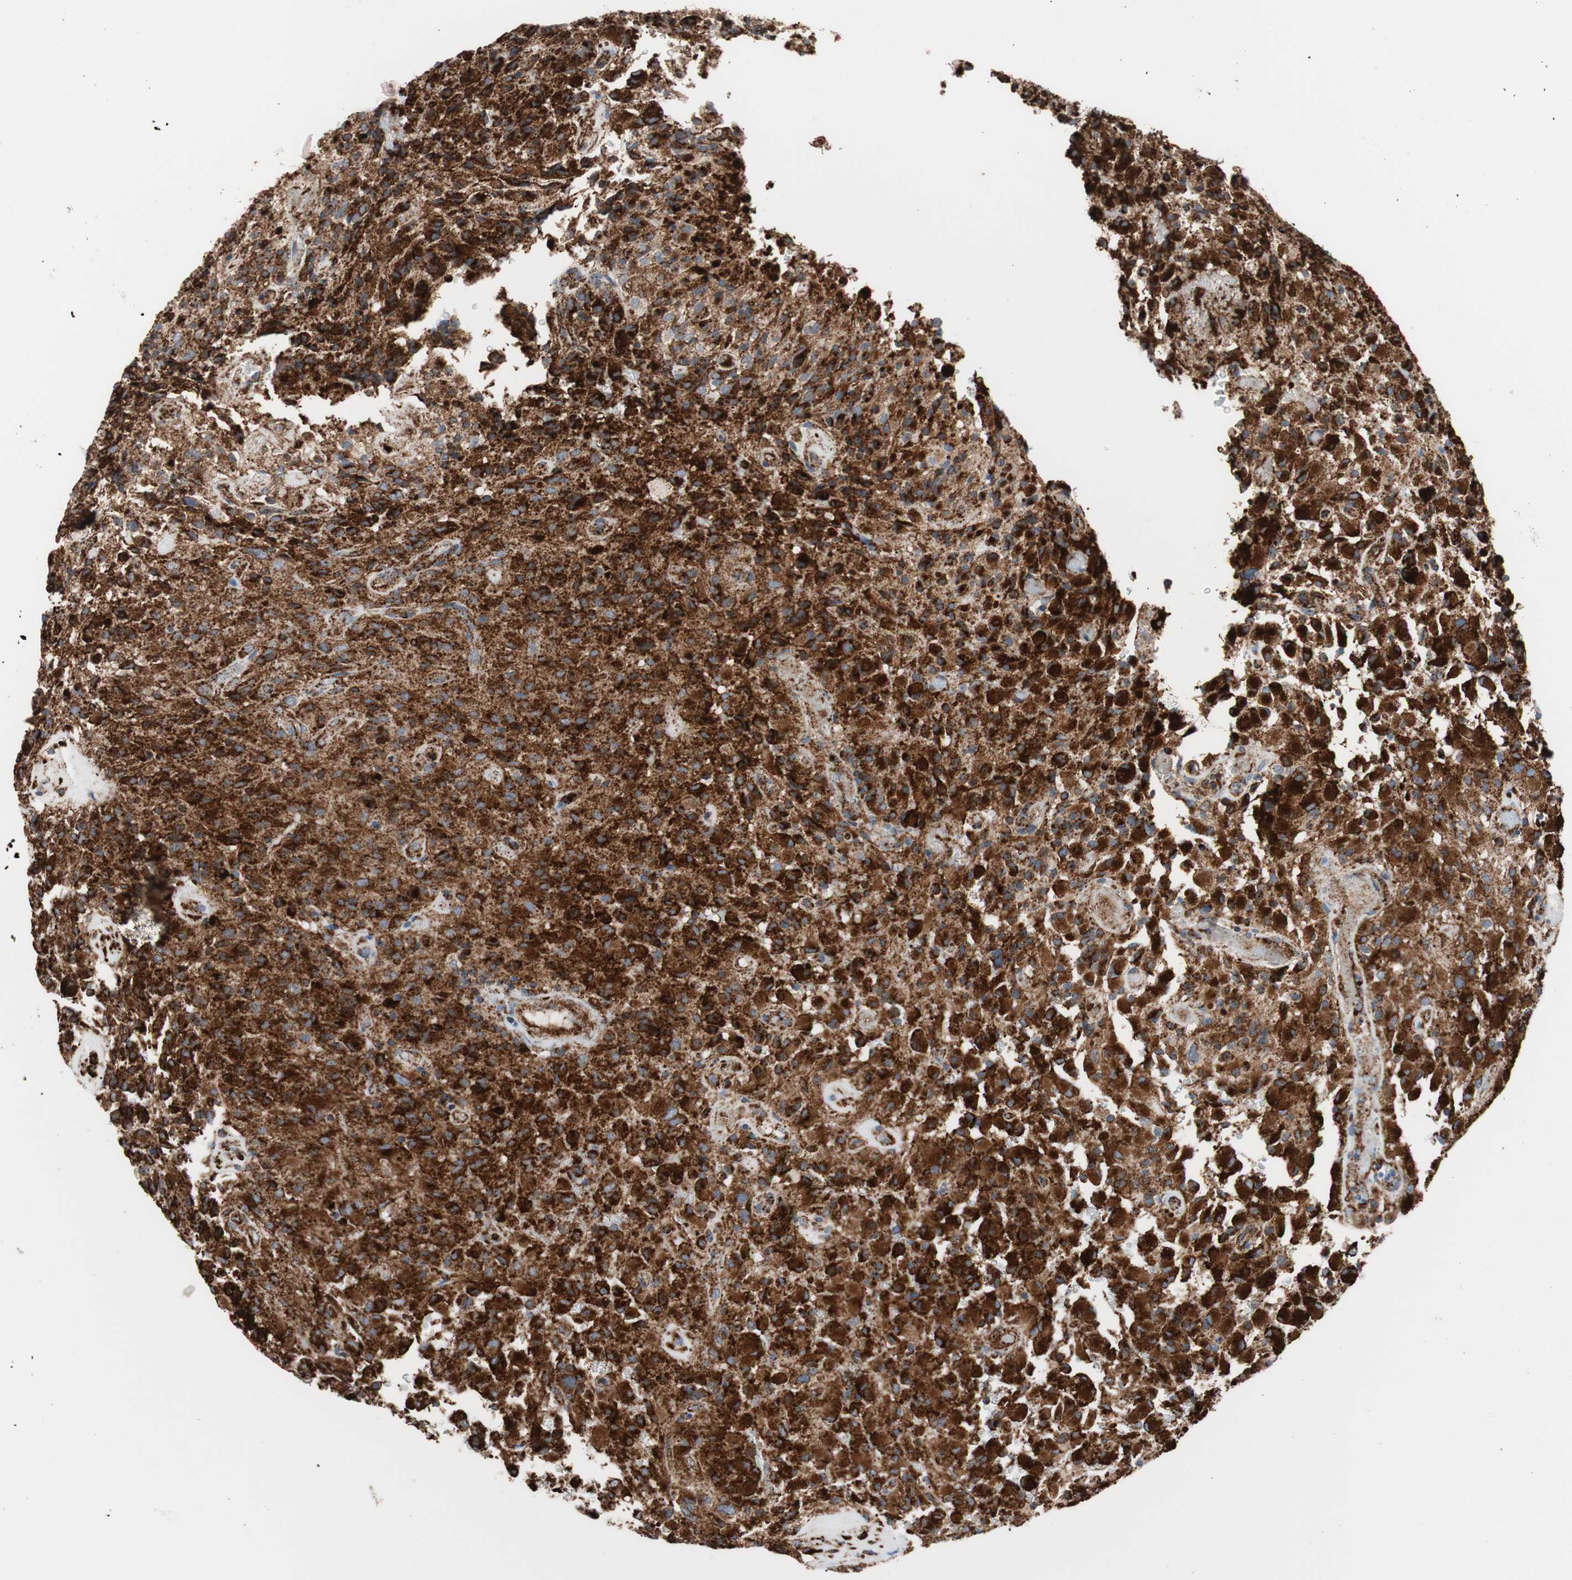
{"staining": {"intensity": "strong", "quantity": ">75%", "location": "cytoplasmic/membranous"}, "tissue": "glioma", "cell_type": "Tumor cells", "image_type": "cancer", "snomed": [{"axis": "morphology", "description": "Glioma, malignant, High grade"}, {"axis": "topography", "description": "Brain"}], "caption": "Protein staining of glioma tissue reveals strong cytoplasmic/membranous staining in about >75% of tumor cells. Nuclei are stained in blue.", "gene": "LAMP1", "patient": {"sex": "male", "age": 71}}